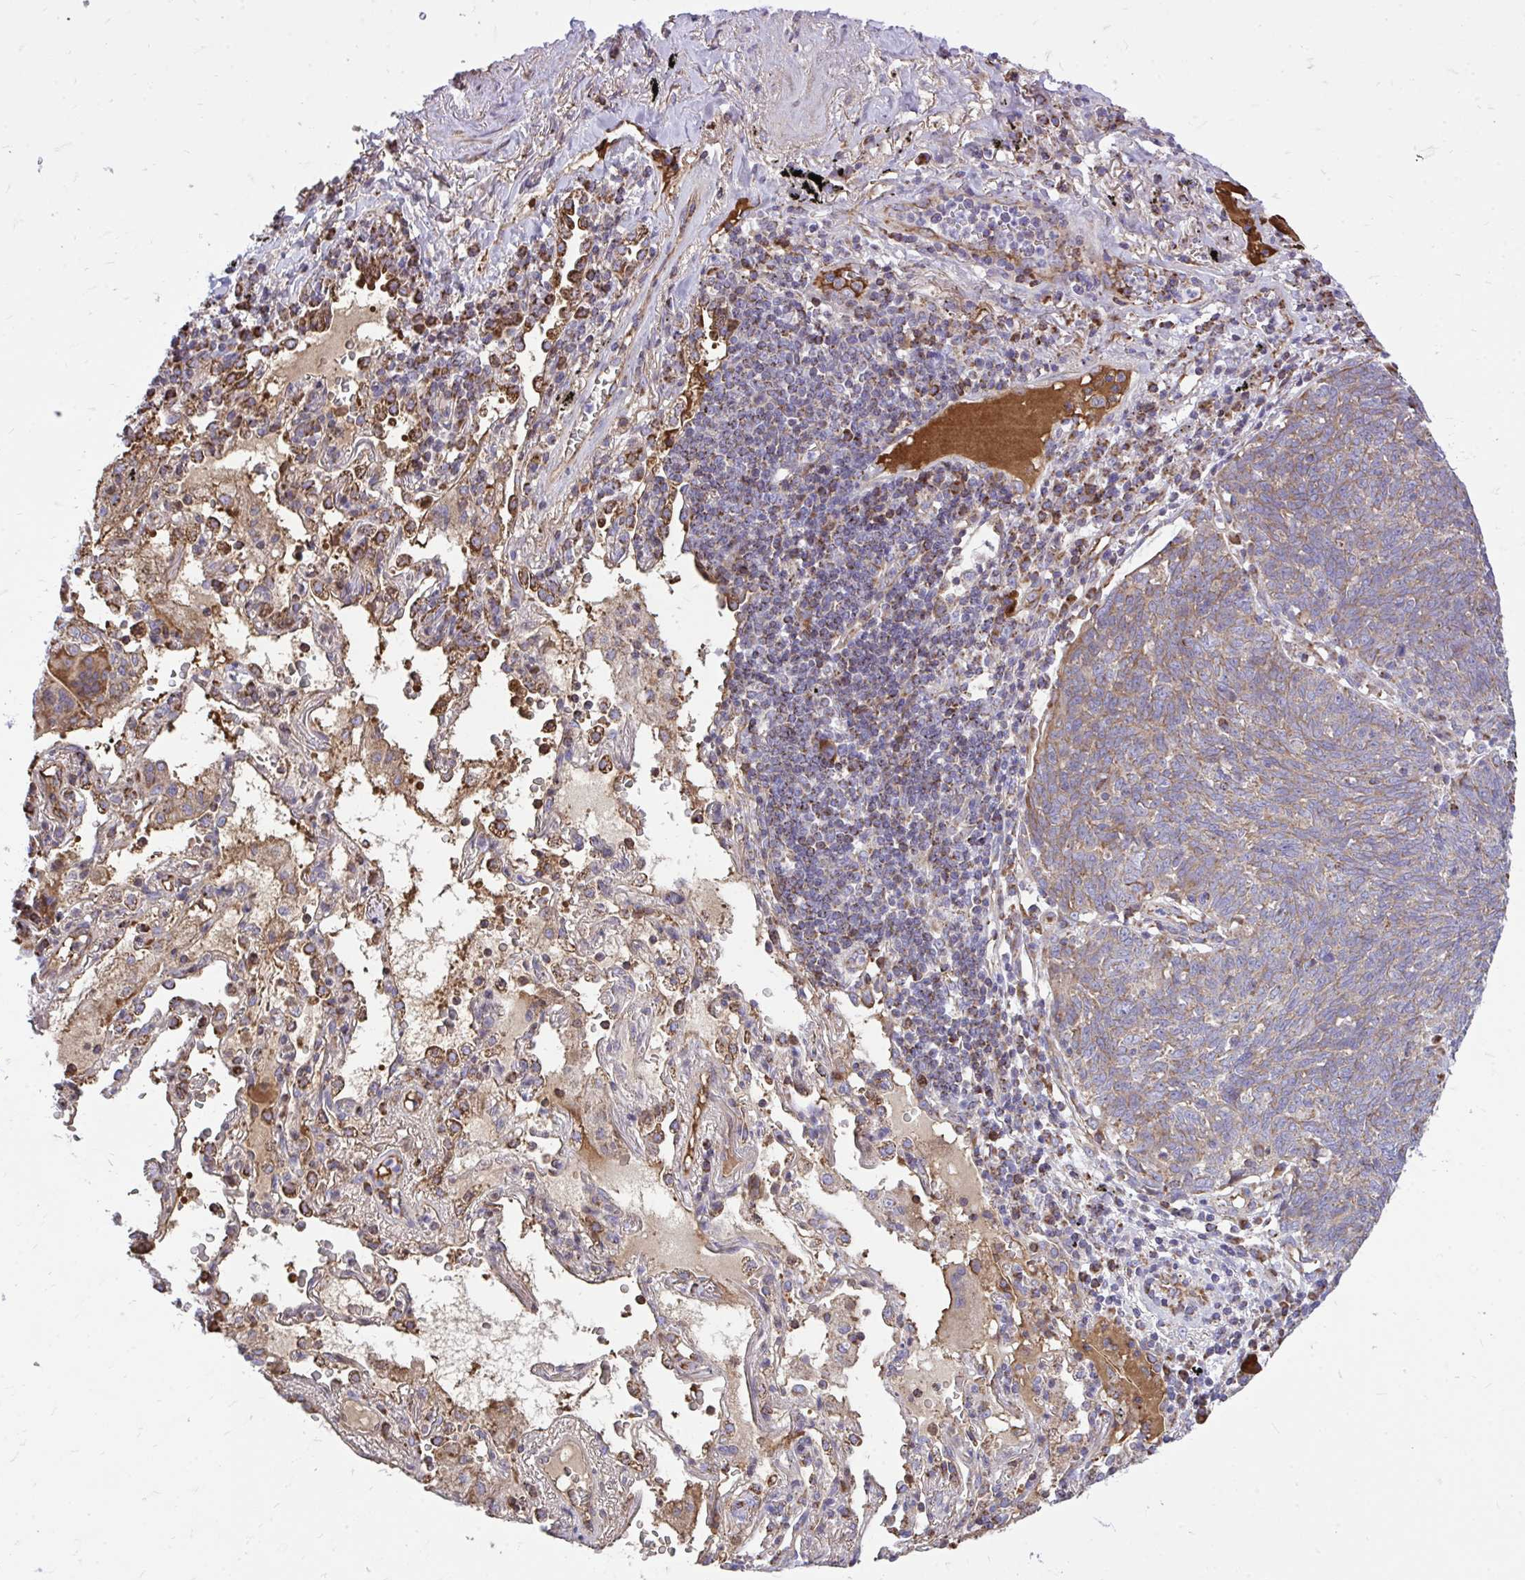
{"staining": {"intensity": "weak", "quantity": ">75%", "location": "cytoplasmic/membranous"}, "tissue": "lung cancer", "cell_type": "Tumor cells", "image_type": "cancer", "snomed": [{"axis": "morphology", "description": "Squamous cell carcinoma, NOS"}, {"axis": "topography", "description": "Lung"}], "caption": "Lung squamous cell carcinoma stained for a protein displays weak cytoplasmic/membranous positivity in tumor cells.", "gene": "ATP13A2", "patient": {"sex": "female", "age": 72}}